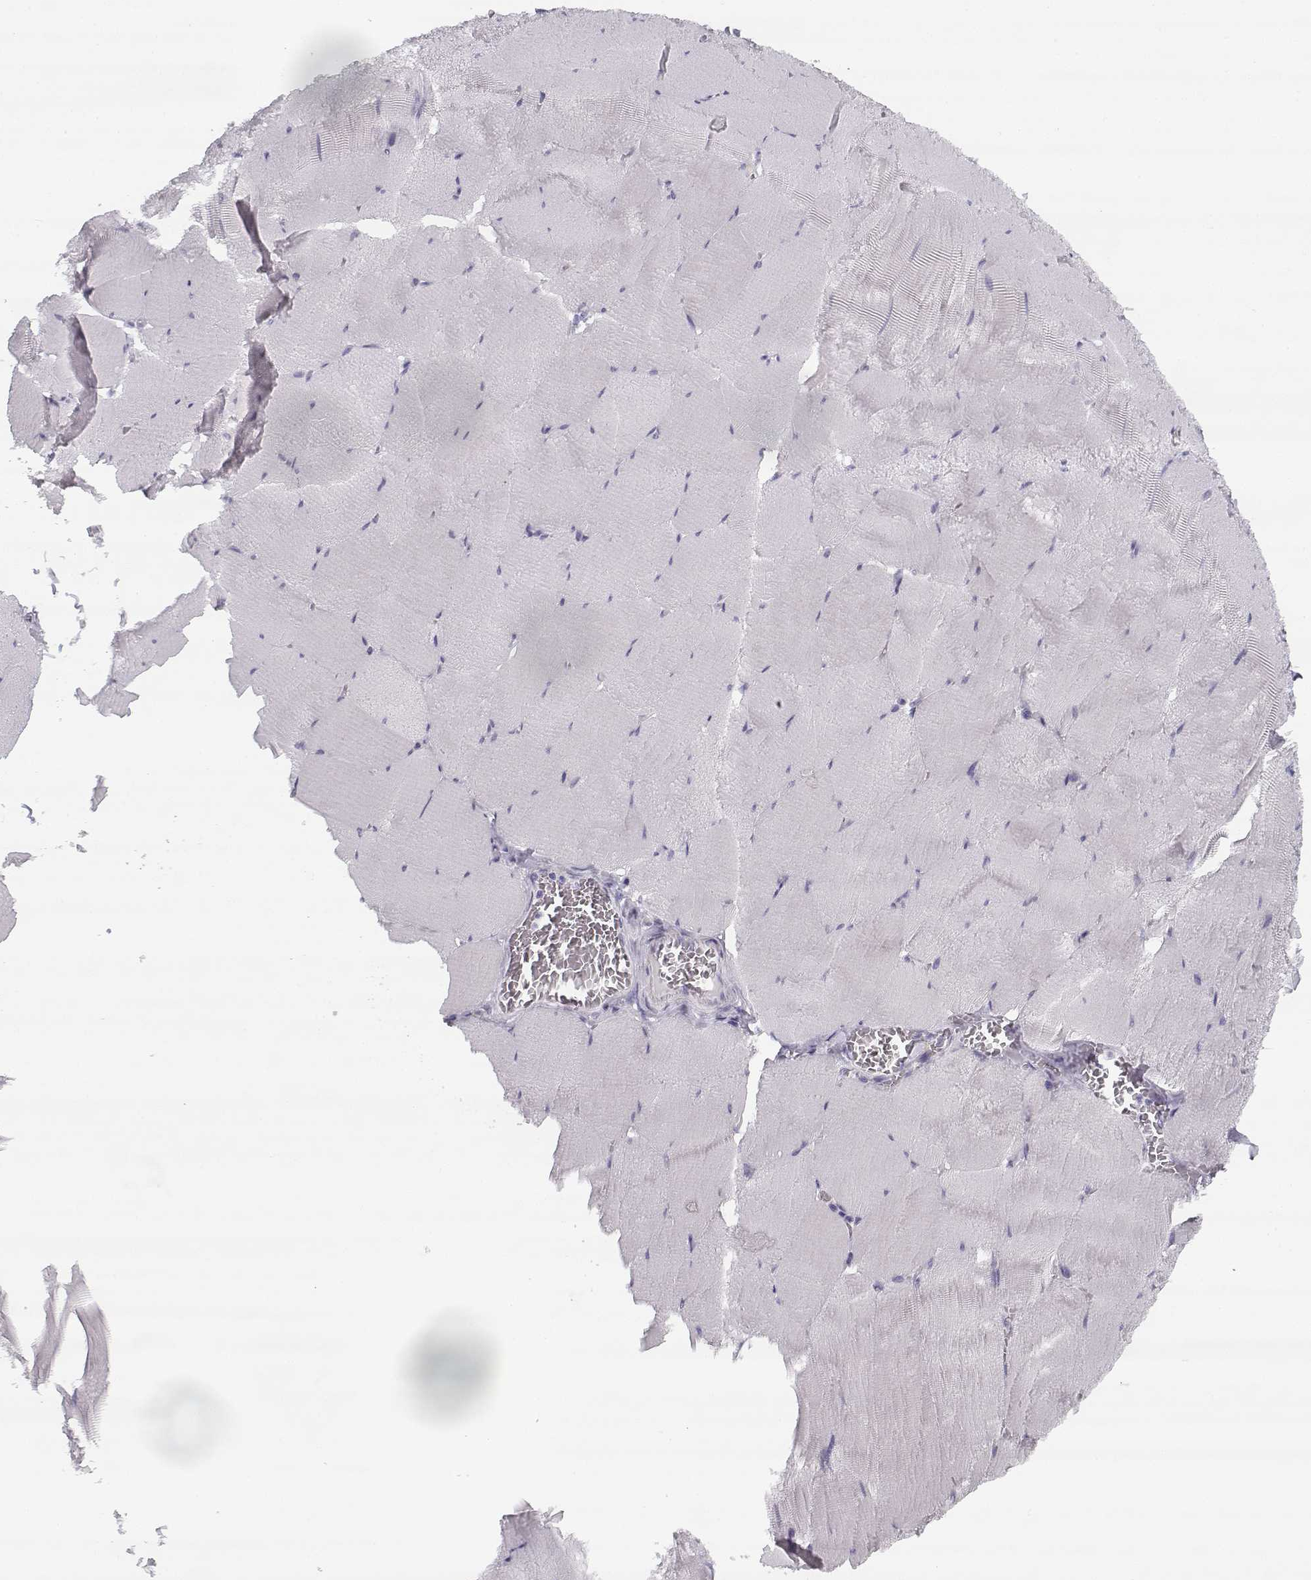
{"staining": {"intensity": "negative", "quantity": "none", "location": "none"}, "tissue": "skeletal muscle", "cell_type": "Myocytes", "image_type": "normal", "snomed": [{"axis": "morphology", "description": "Normal tissue, NOS"}, {"axis": "morphology", "description": "Malignant melanoma, Metastatic site"}, {"axis": "topography", "description": "Skeletal muscle"}], "caption": "Skeletal muscle stained for a protein using immunohistochemistry (IHC) shows no expression myocytes.", "gene": "CREB3L3", "patient": {"sex": "male", "age": 50}}